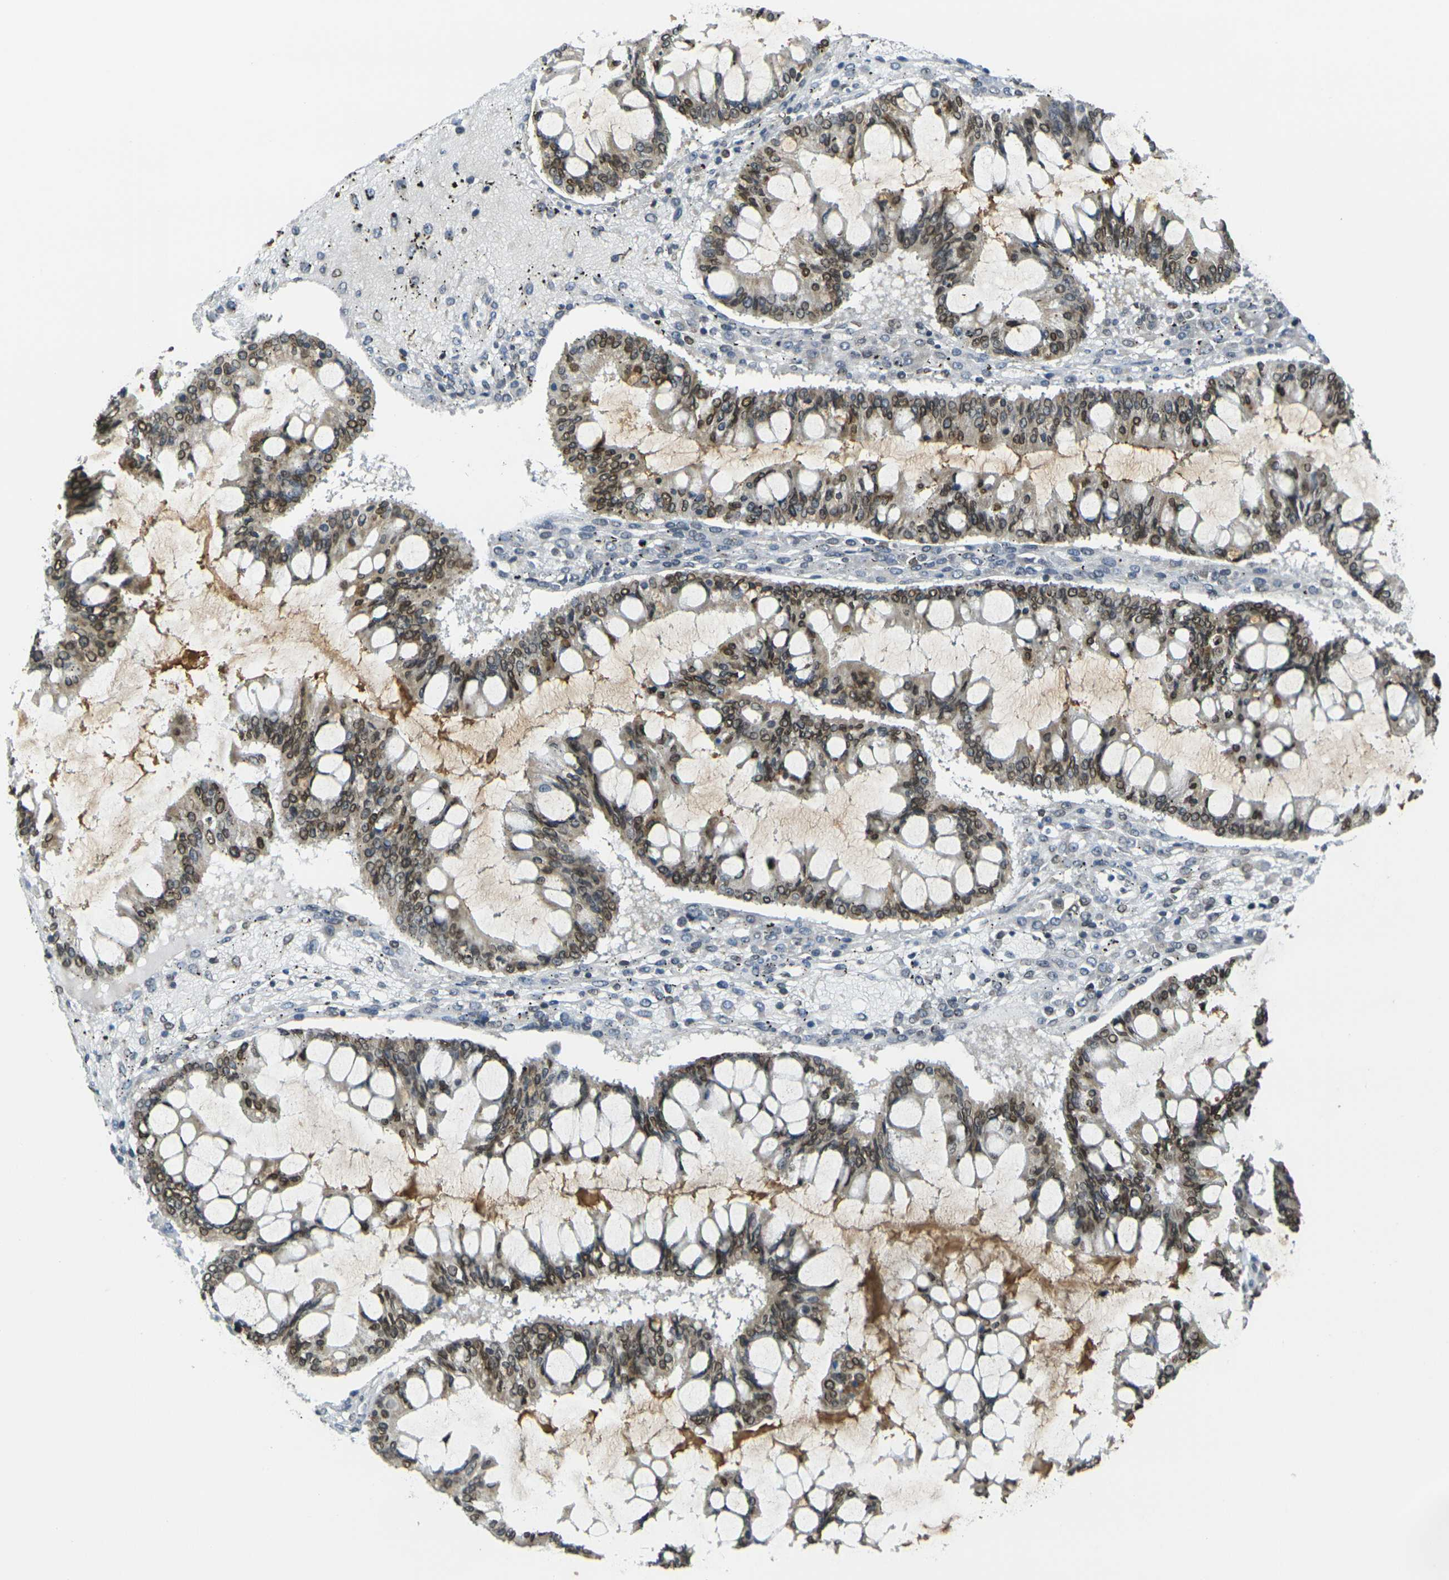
{"staining": {"intensity": "strong", "quantity": ">75%", "location": "cytoplasmic/membranous,nuclear"}, "tissue": "ovarian cancer", "cell_type": "Tumor cells", "image_type": "cancer", "snomed": [{"axis": "morphology", "description": "Cystadenocarcinoma, mucinous, NOS"}, {"axis": "topography", "description": "Ovary"}], "caption": "A micrograph of ovarian cancer (mucinous cystadenocarcinoma) stained for a protein displays strong cytoplasmic/membranous and nuclear brown staining in tumor cells.", "gene": "BRDT", "patient": {"sex": "female", "age": 73}}